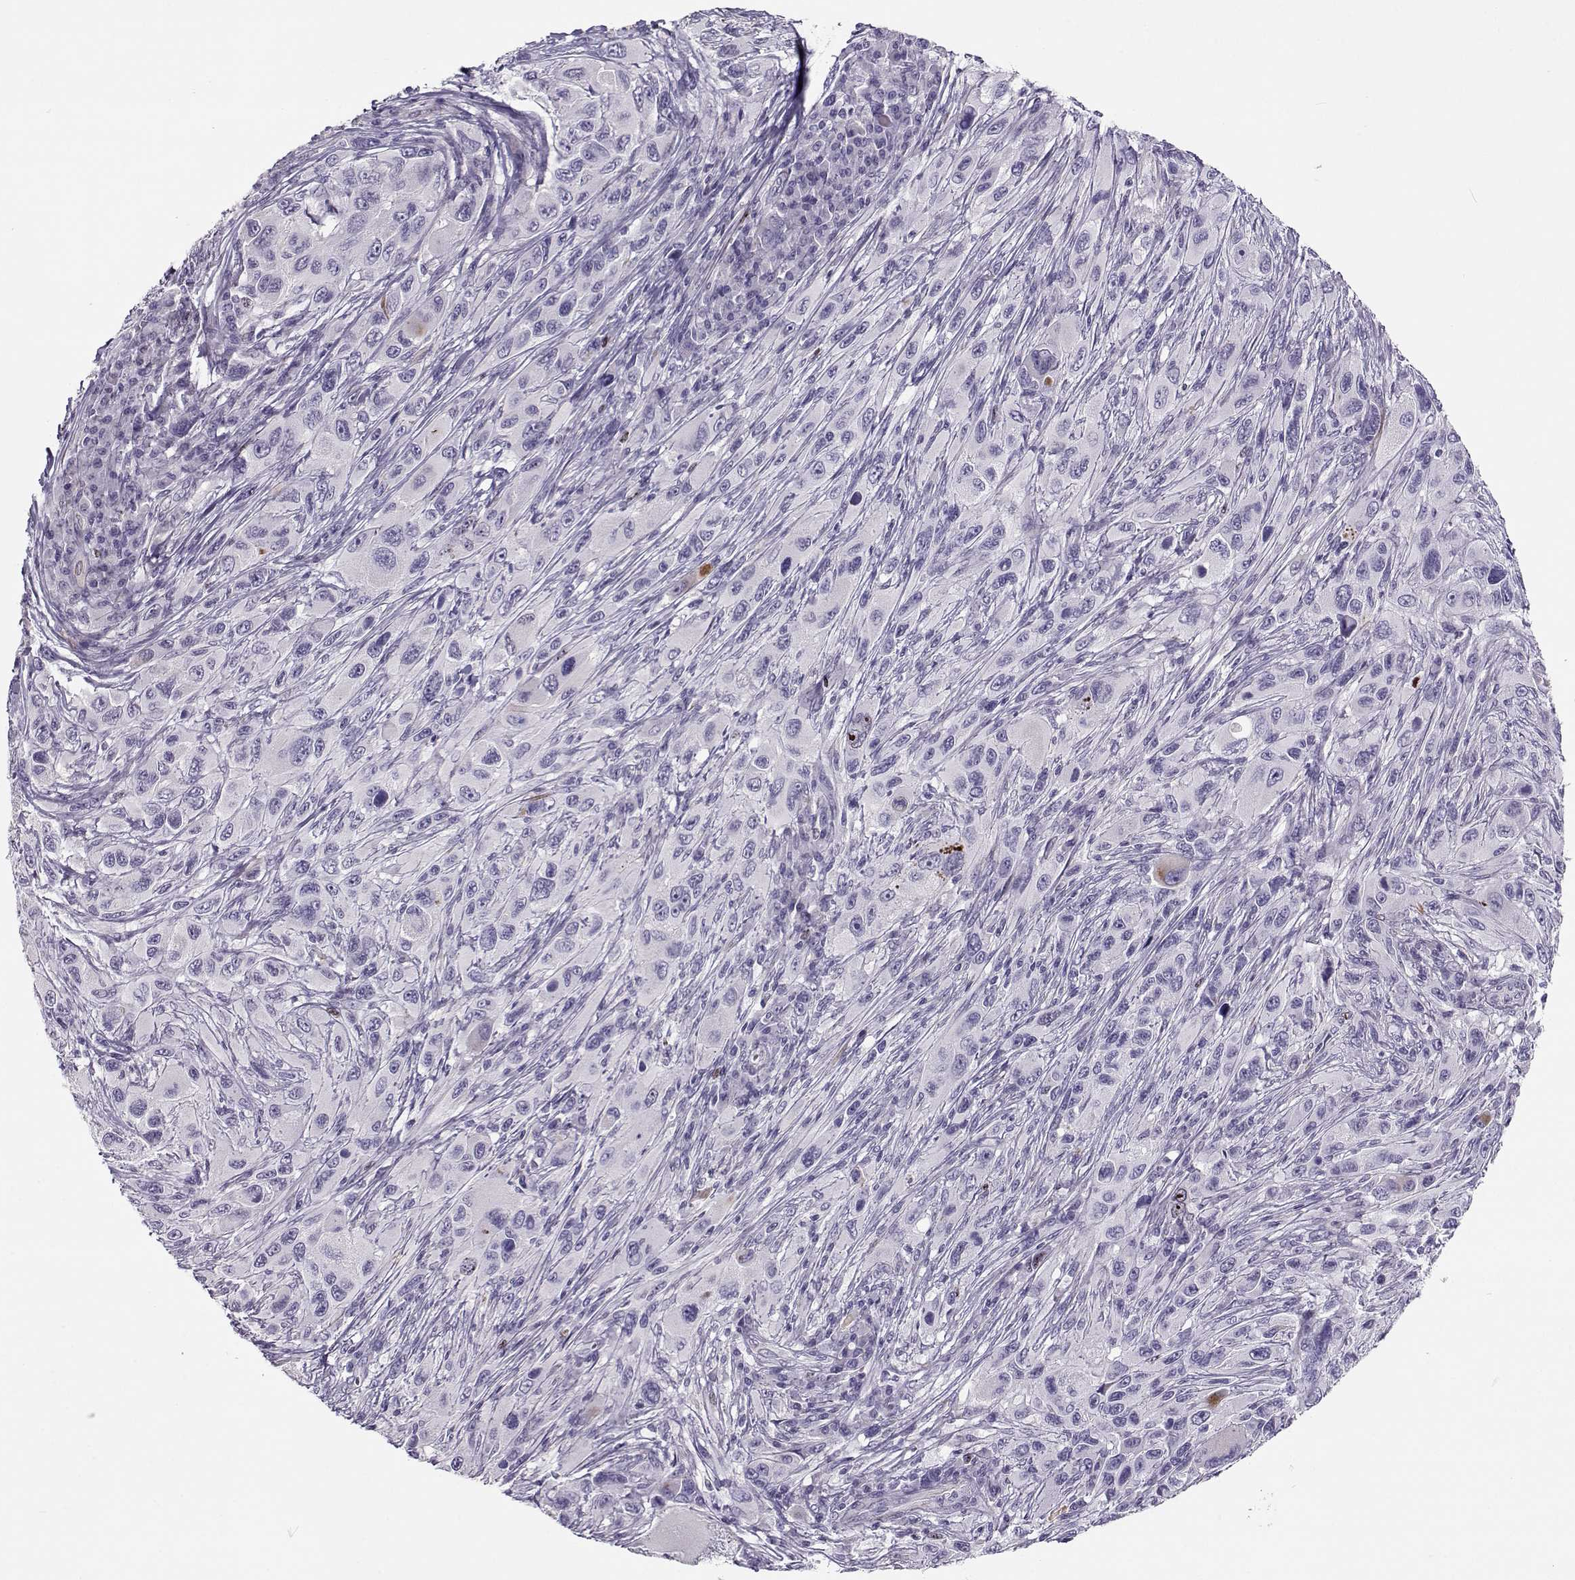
{"staining": {"intensity": "negative", "quantity": "none", "location": "none"}, "tissue": "melanoma", "cell_type": "Tumor cells", "image_type": "cancer", "snomed": [{"axis": "morphology", "description": "Malignant melanoma, NOS"}, {"axis": "topography", "description": "Skin"}], "caption": "Human melanoma stained for a protein using immunohistochemistry (IHC) reveals no expression in tumor cells.", "gene": "NPW", "patient": {"sex": "male", "age": 53}}